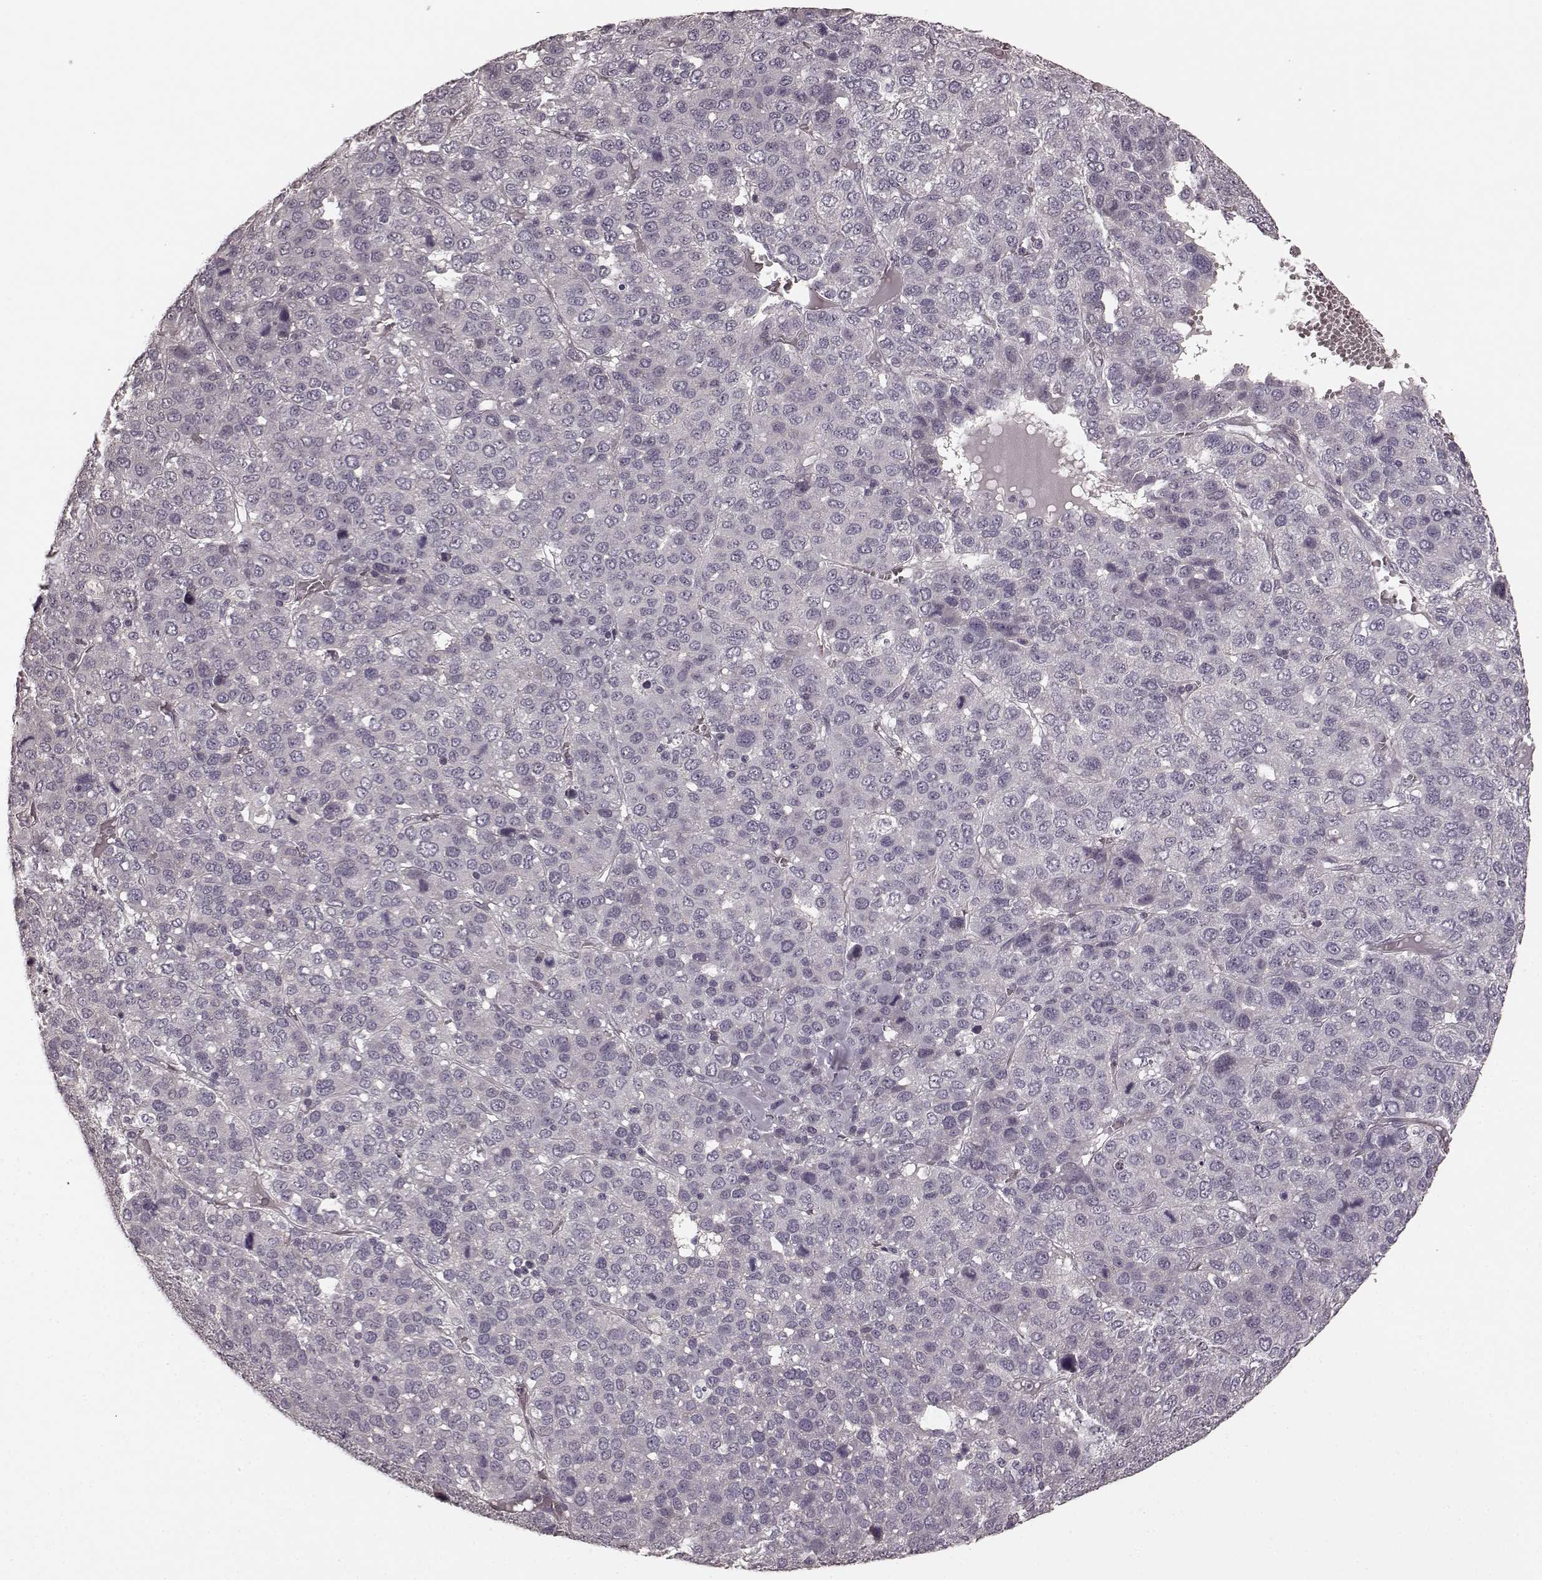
{"staining": {"intensity": "negative", "quantity": "none", "location": "none"}, "tissue": "liver cancer", "cell_type": "Tumor cells", "image_type": "cancer", "snomed": [{"axis": "morphology", "description": "Carcinoma, Hepatocellular, NOS"}, {"axis": "topography", "description": "Liver"}], "caption": "Immunohistochemical staining of hepatocellular carcinoma (liver) demonstrates no significant staining in tumor cells.", "gene": "PRKCE", "patient": {"sex": "male", "age": 69}}